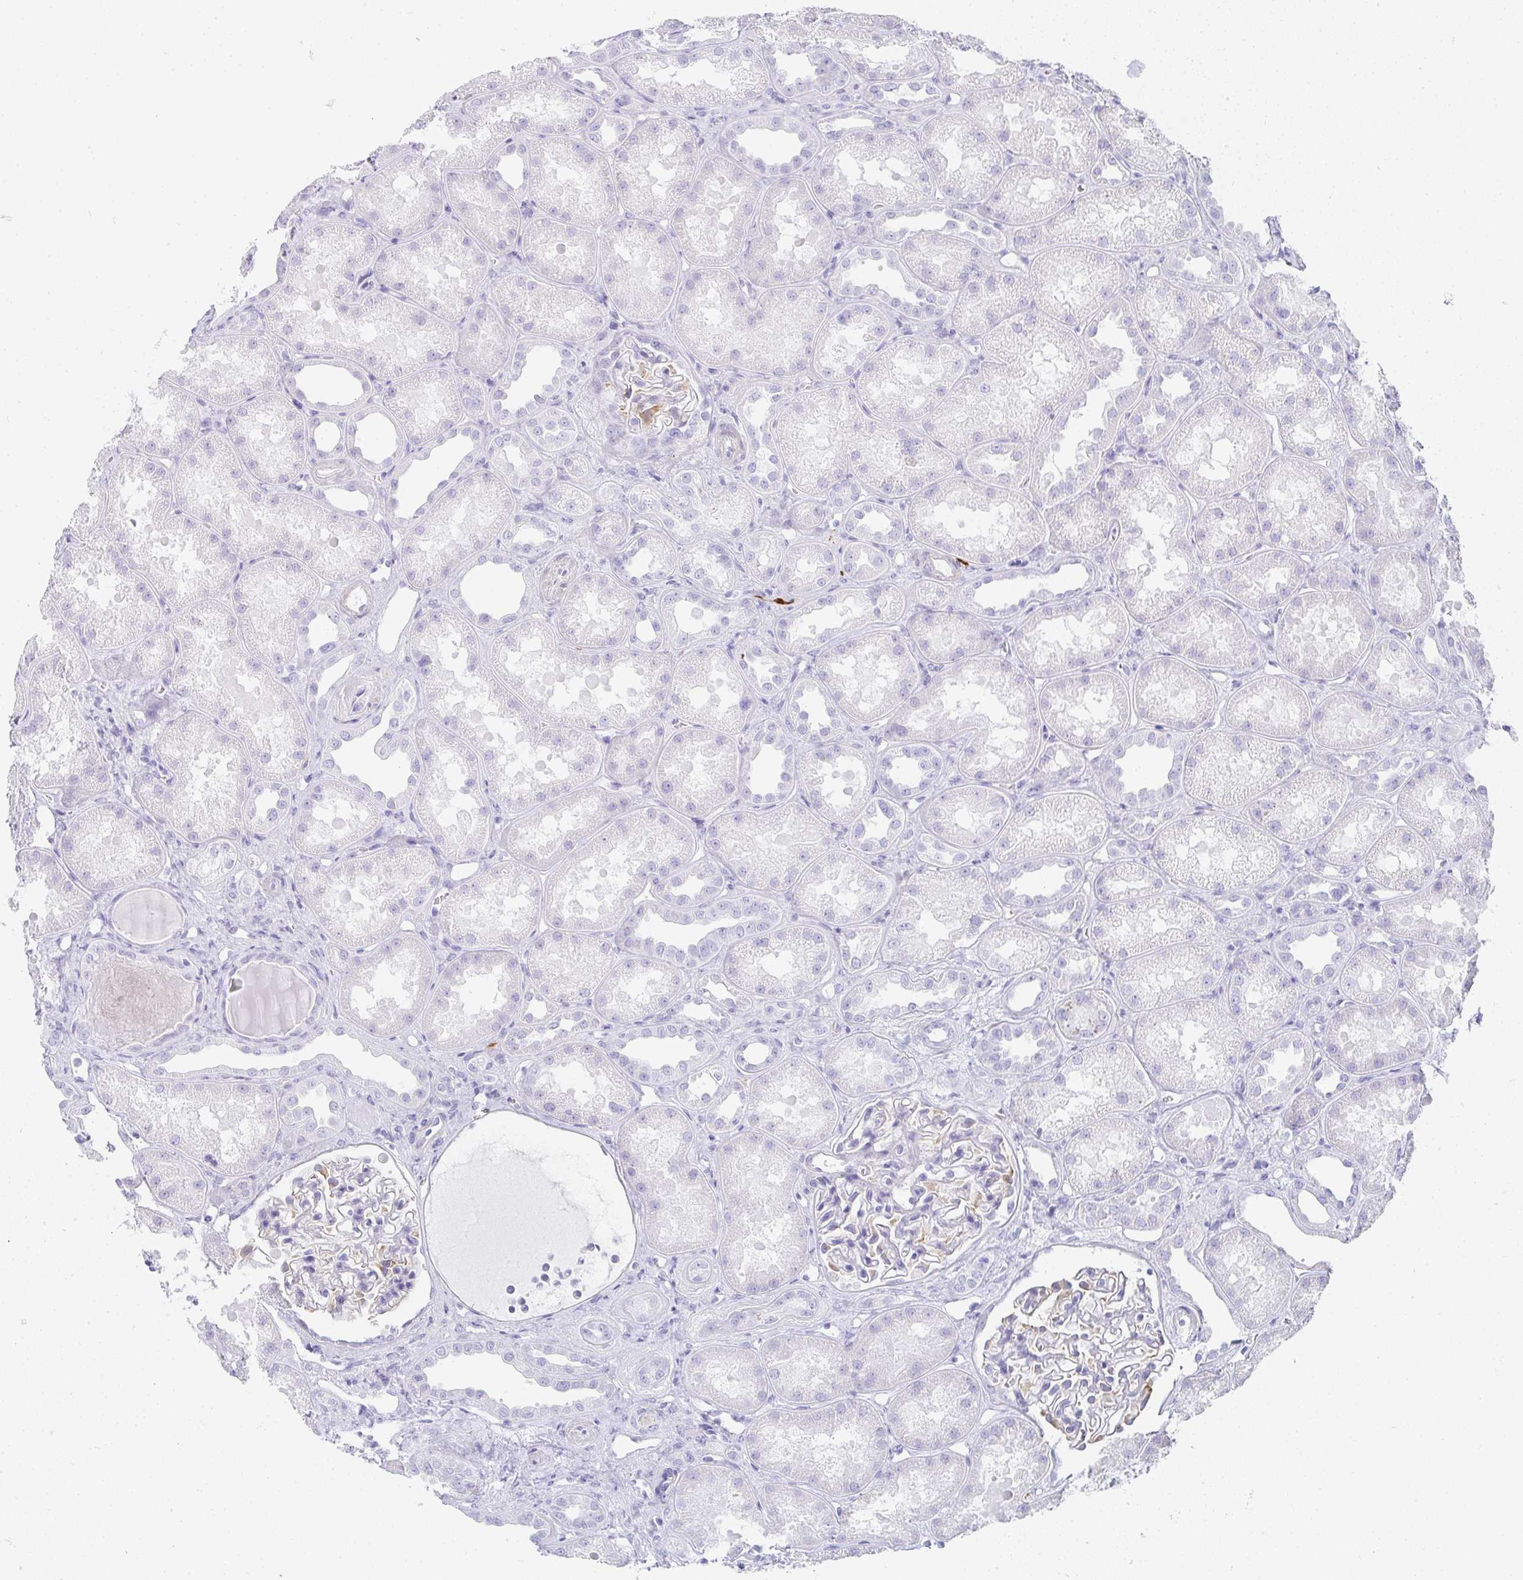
{"staining": {"intensity": "negative", "quantity": "none", "location": "none"}, "tissue": "kidney", "cell_type": "Cells in glomeruli", "image_type": "normal", "snomed": [{"axis": "morphology", "description": "Normal tissue, NOS"}, {"axis": "topography", "description": "Kidney"}], "caption": "Cells in glomeruli show no significant expression in normal kidney. (DAB IHC with hematoxylin counter stain).", "gene": "PRND", "patient": {"sex": "male", "age": 61}}